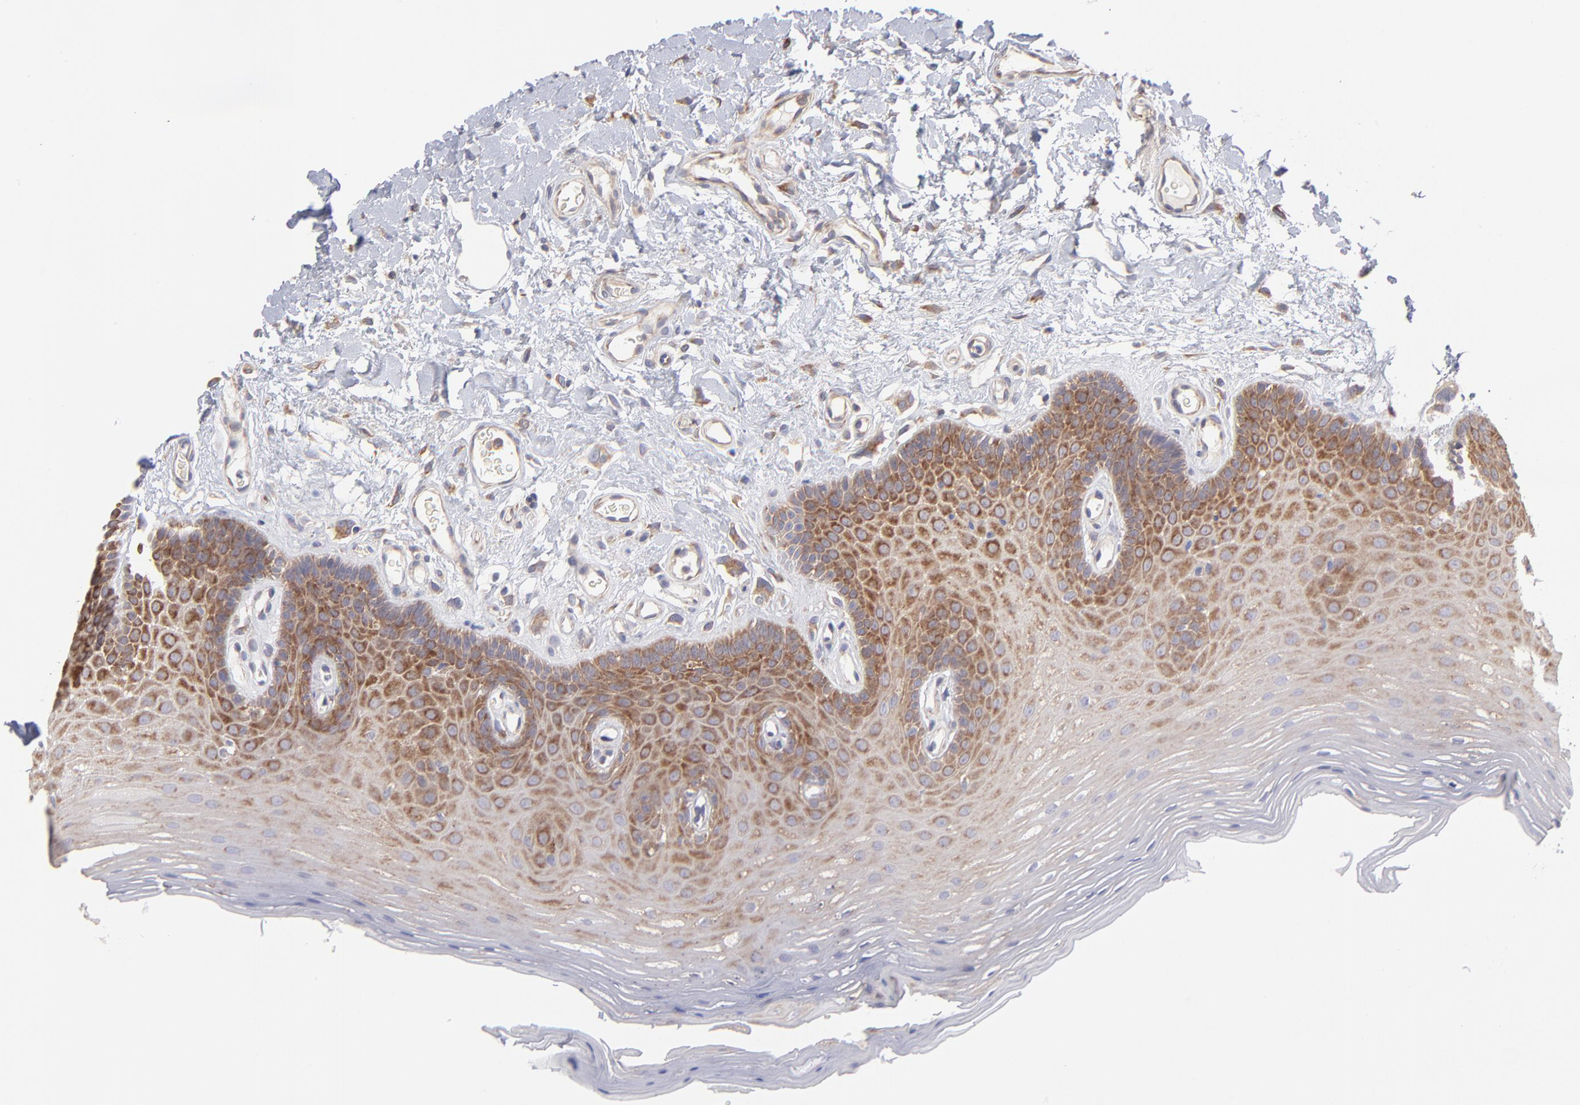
{"staining": {"intensity": "moderate", "quantity": "25%-75%", "location": "cytoplasmic/membranous"}, "tissue": "oral mucosa", "cell_type": "Squamous epithelial cells", "image_type": "normal", "snomed": [{"axis": "morphology", "description": "Normal tissue, NOS"}, {"axis": "morphology", "description": "Squamous cell carcinoma, NOS"}, {"axis": "topography", "description": "Skeletal muscle"}, {"axis": "topography", "description": "Oral tissue"}, {"axis": "topography", "description": "Head-Neck"}], "caption": "A medium amount of moderate cytoplasmic/membranous staining is seen in about 25%-75% of squamous epithelial cells in normal oral mucosa.", "gene": "RPLP0", "patient": {"sex": "male", "age": 71}}